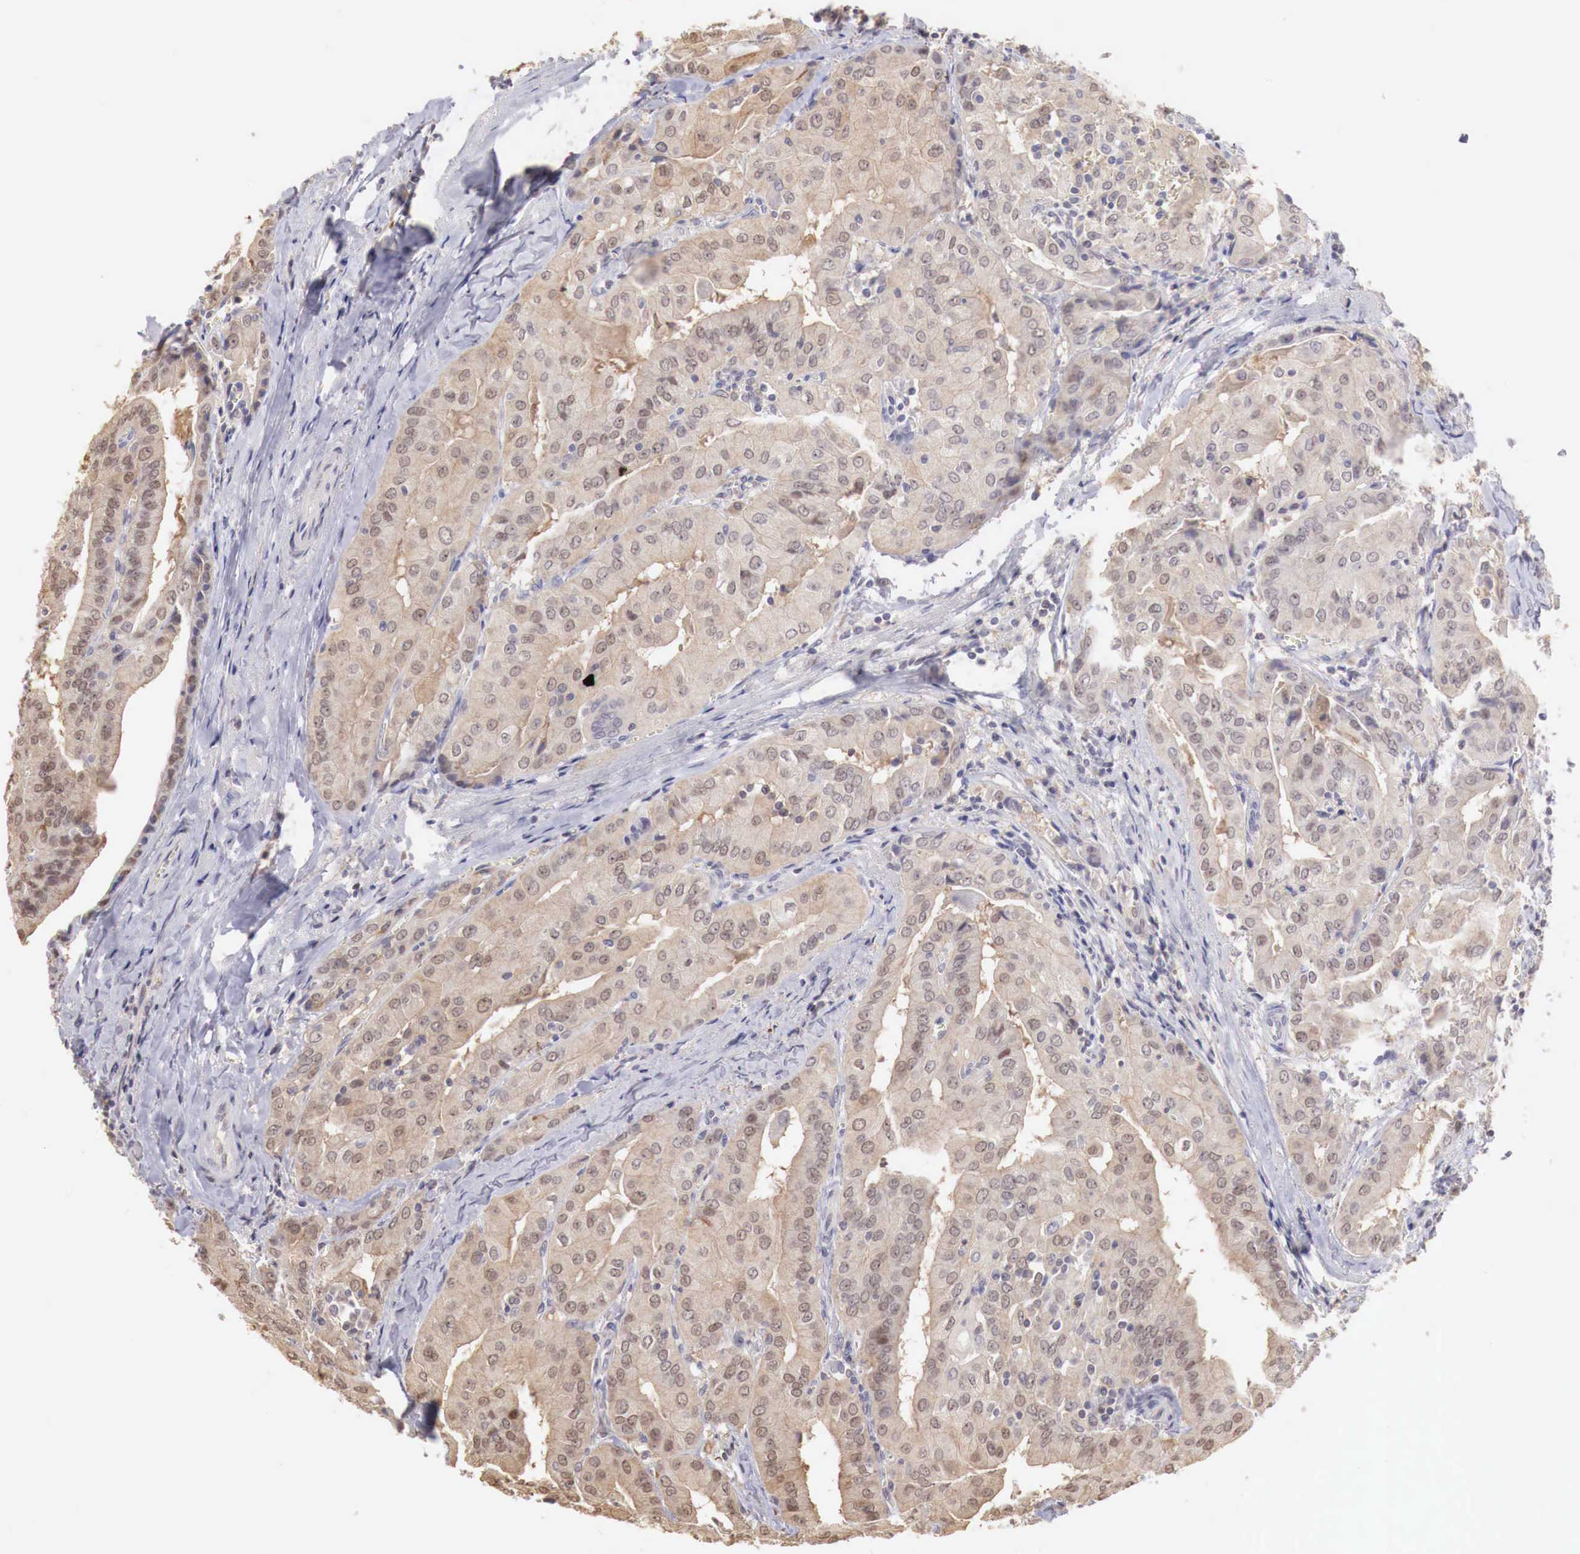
{"staining": {"intensity": "weak", "quantity": ">75%", "location": "cytoplasmic/membranous"}, "tissue": "thyroid cancer", "cell_type": "Tumor cells", "image_type": "cancer", "snomed": [{"axis": "morphology", "description": "Papillary adenocarcinoma, NOS"}, {"axis": "topography", "description": "Thyroid gland"}], "caption": "Thyroid cancer (papillary adenocarcinoma) stained for a protein (brown) displays weak cytoplasmic/membranous positive expression in approximately >75% of tumor cells.", "gene": "TBC1D9", "patient": {"sex": "female", "age": 71}}